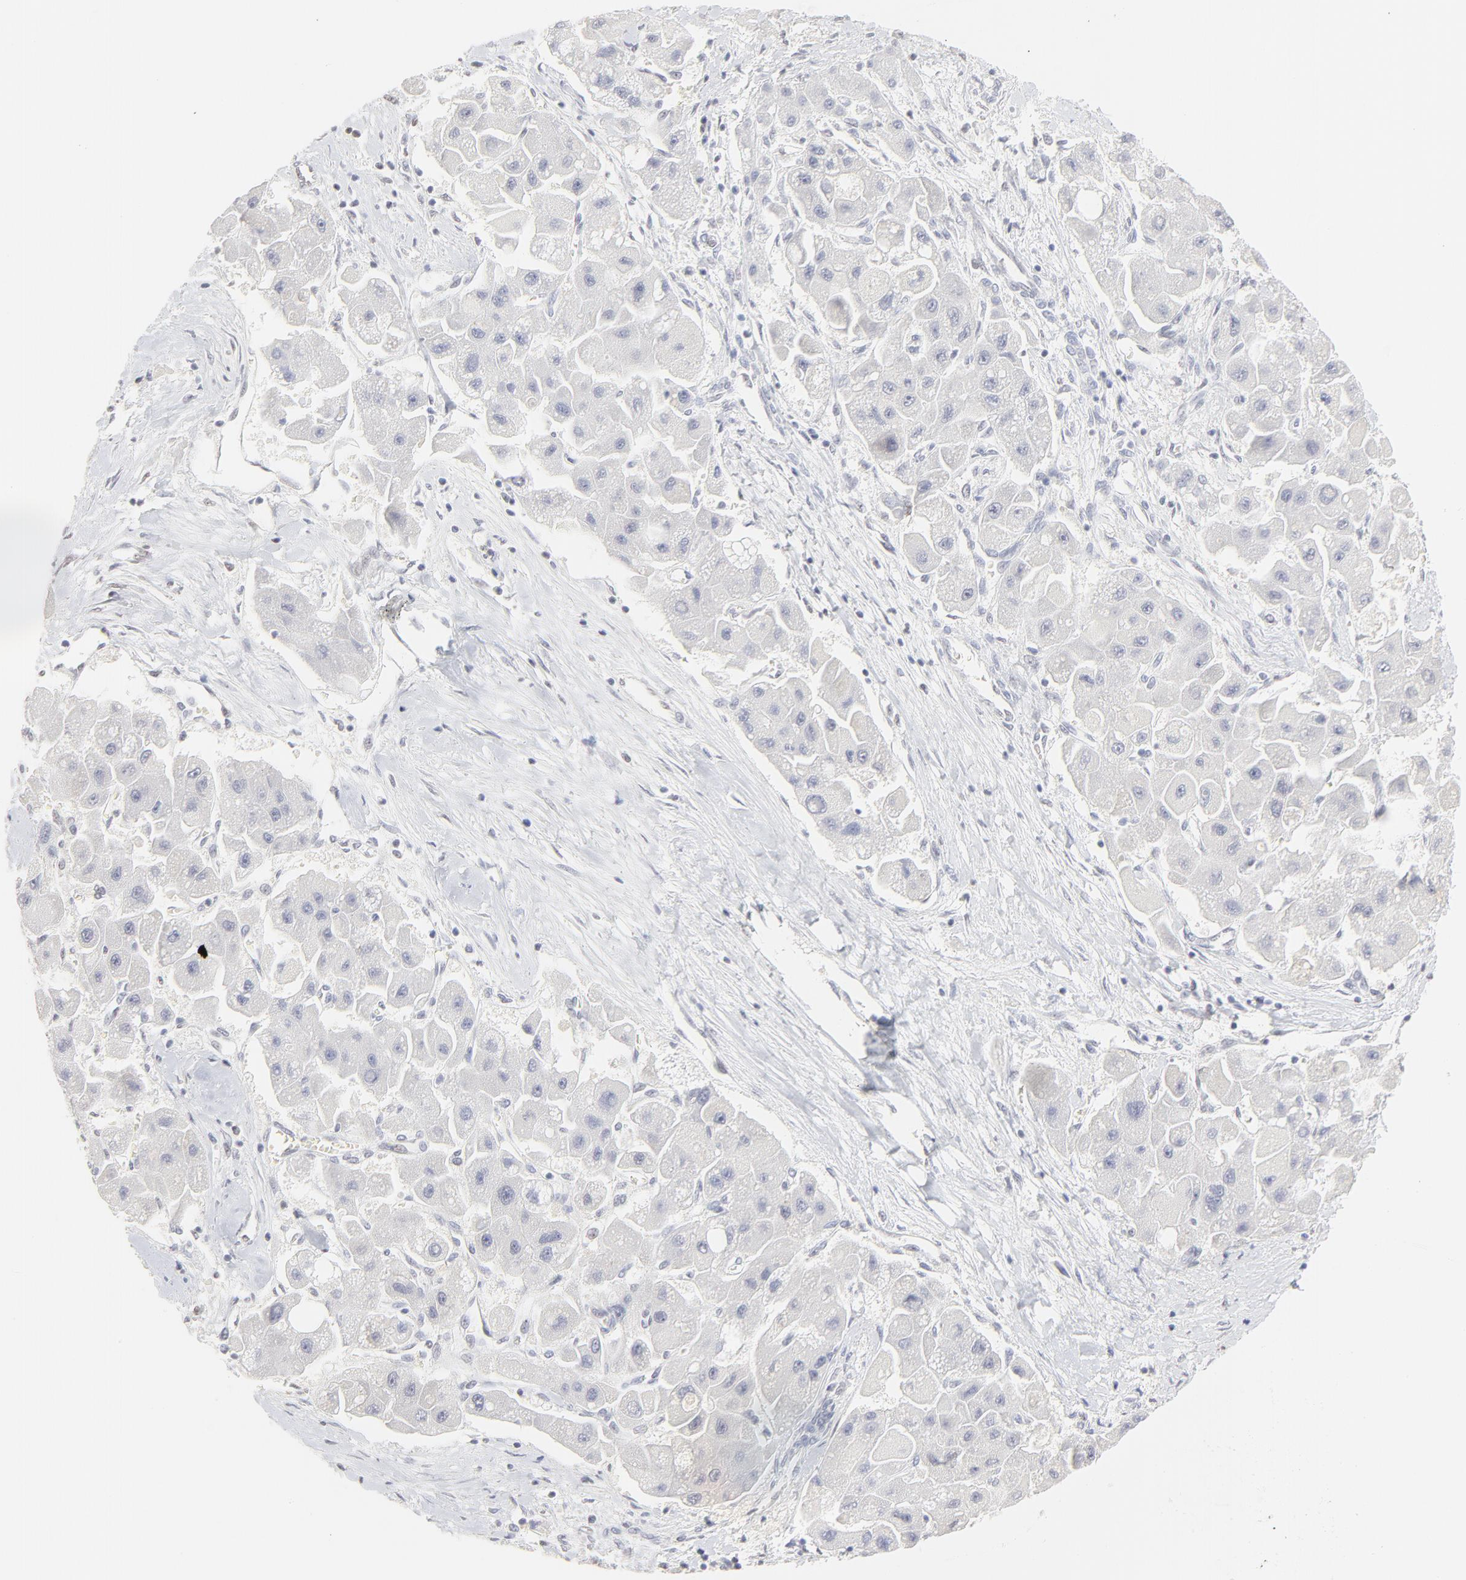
{"staining": {"intensity": "negative", "quantity": "none", "location": "none"}, "tissue": "liver cancer", "cell_type": "Tumor cells", "image_type": "cancer", "snomed": [{"axis": "morphology", "description": "Carcinoma, Hepatocellular, NOS"}, {"axis": "topography", "description": "Liver"}], "caption": "This is a micrograph of immunohistochemistry staining of liver cancer (hepatocellular carcinoma), which shows no staining in tumor cells. (DAB (3,3'-diaminobenzidine) IHC, high magnification).", "gene": "NFIL3", "patient": {"sex": "male", "age": 24}}